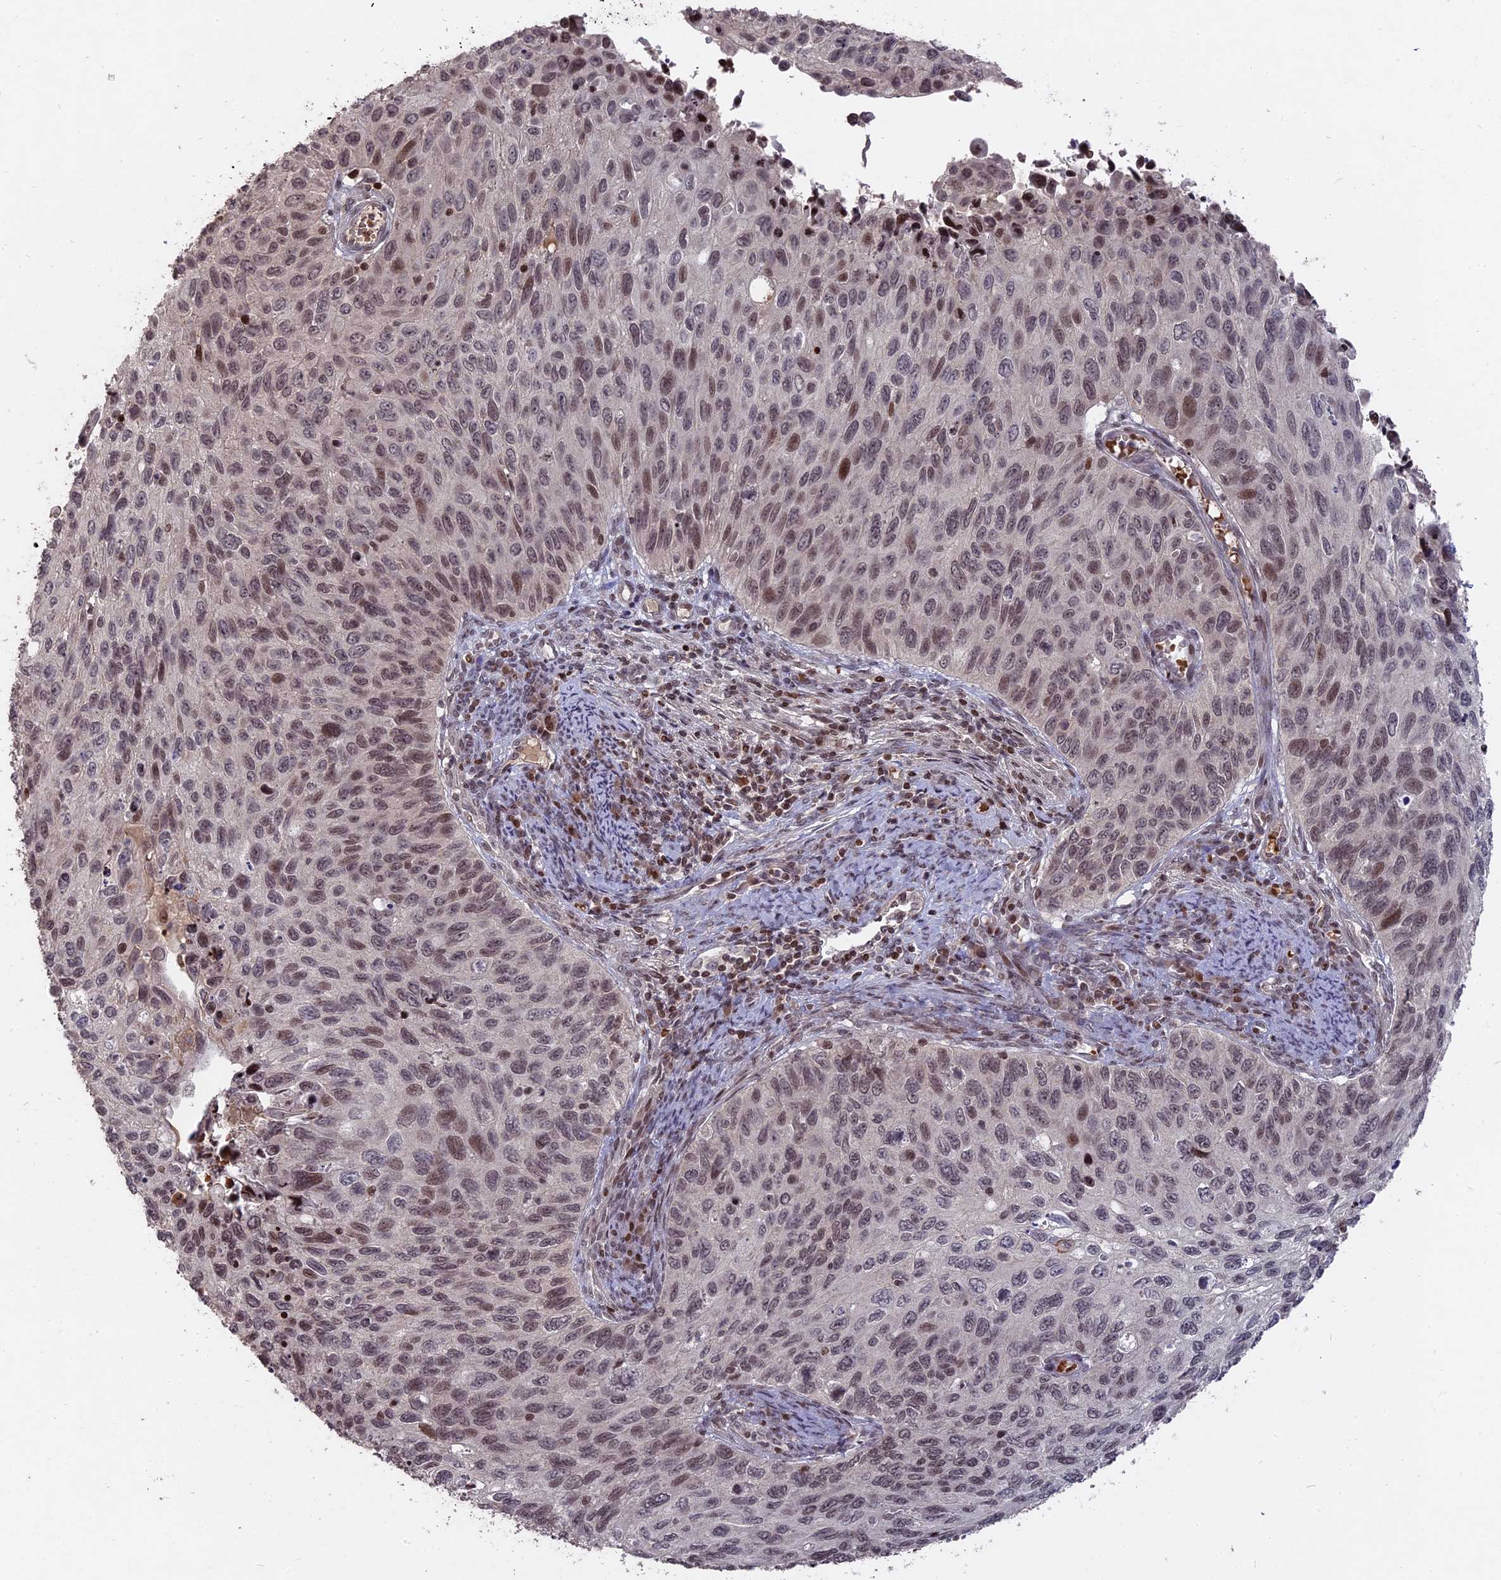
{"staining": {"intensity": "moderate", "quantity": ">75%", "location": "nuclear"}, "tissue": "cervical cancer", "cell_type": "Tumor cells", "image_type": "cancer", "snomed": [{"axis": "morphology", "description": "Squamous cell carcinoma, NOS"}, {"axis": "topography", "description": "Cervix"}], "caption": "Tumor cells show moderate nuclear expression in approximately >75% of cells in squamous cell carcinoma (cervical). The protein of interest is stained brown, and the nuclei are stained in blue (DAB (3,3'-diaminobenzidine) IHC with brightfield microscopy, high magnification).", "gene": "NR1H3", "patient": {"sex": "female", "age": 70}}